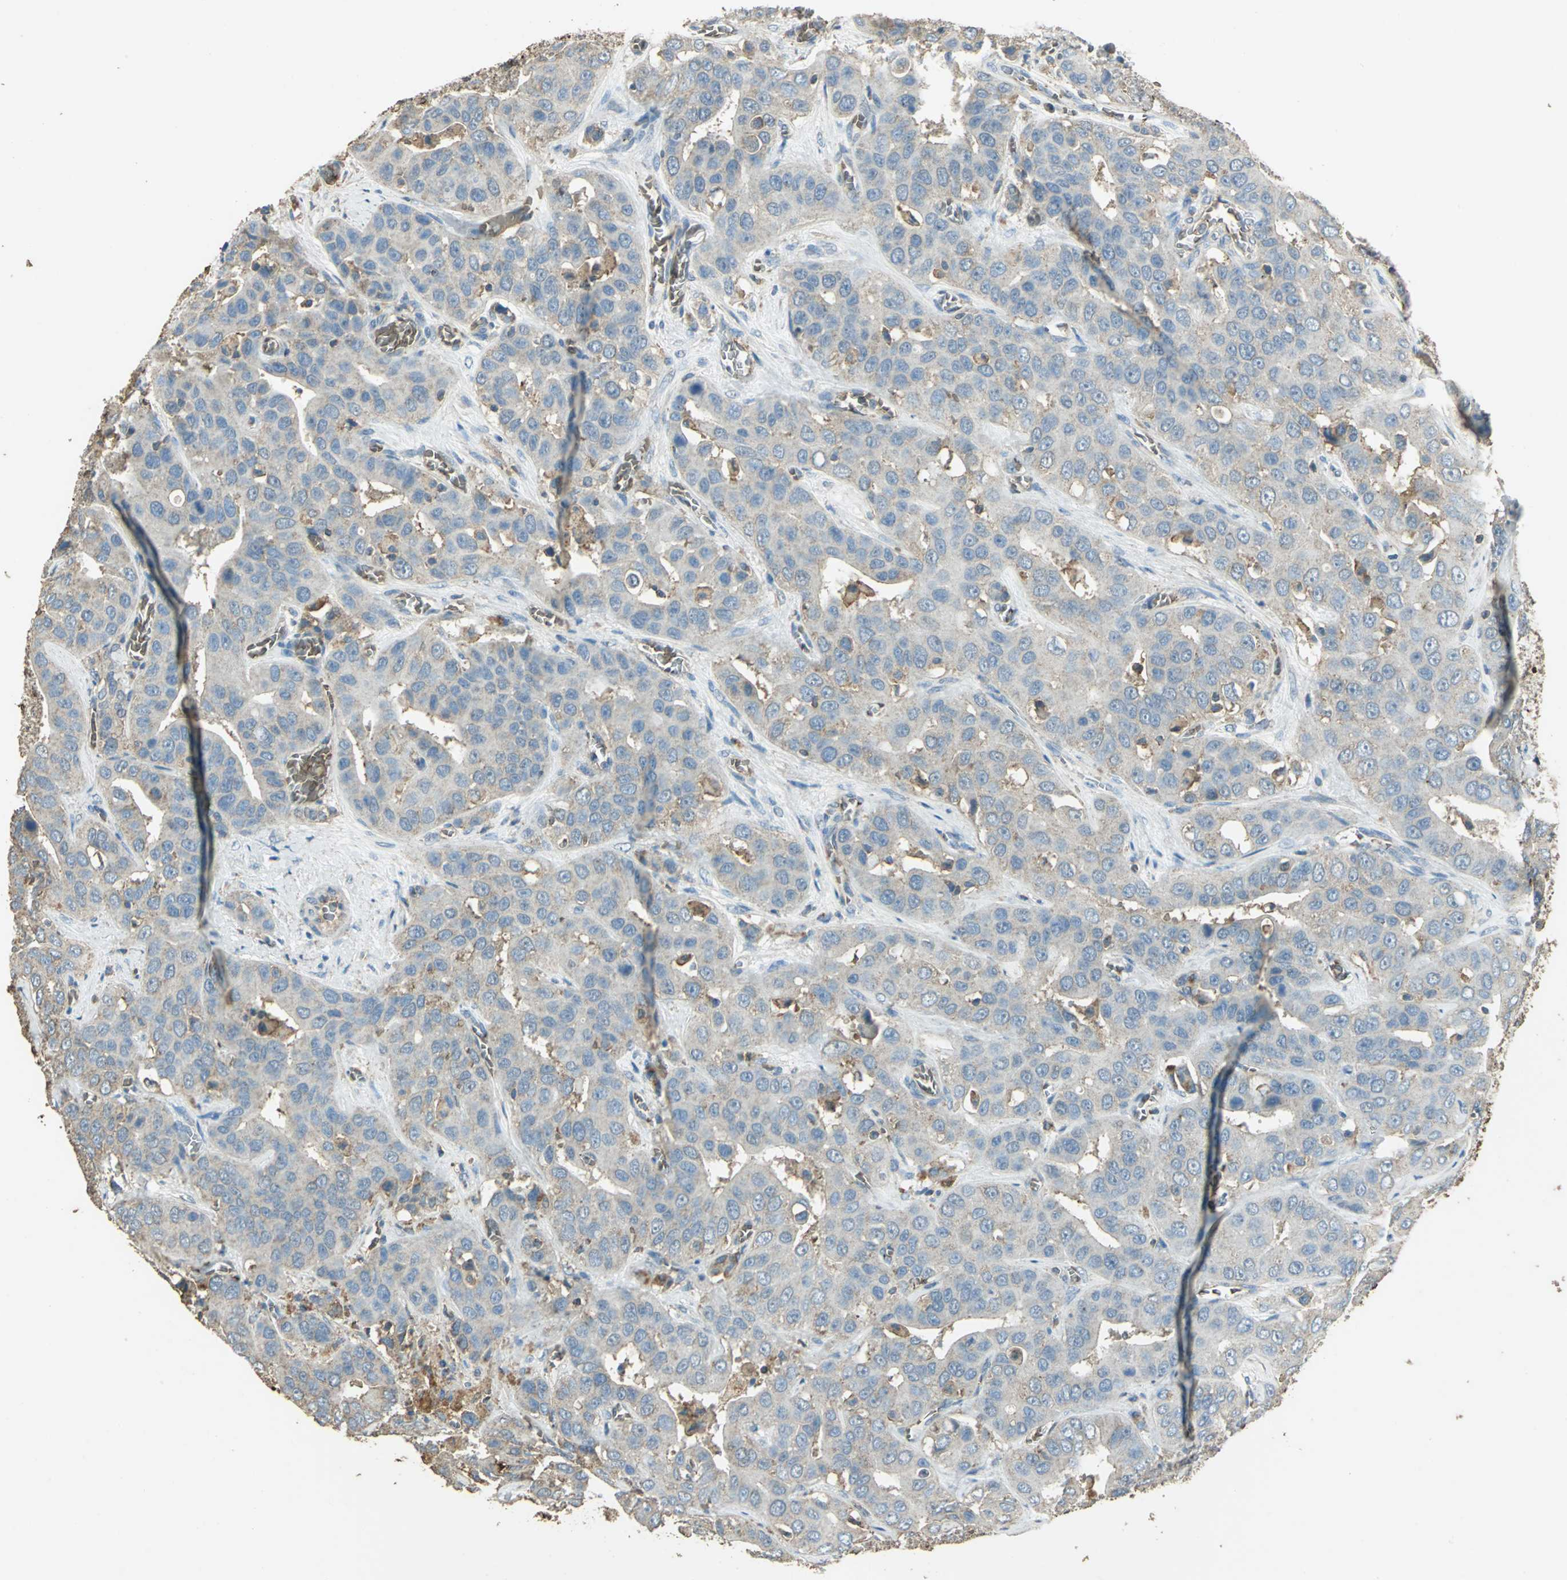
{"staining": {"intensity": "weak", "quantity": "<25%", "location": "cytoplasmic/membranous"}, "tissue": "liver cancer", "cell_type": "Tumor cells", "image_type": "cancer", "snomed": [{"axis": "morphology", "description": "Cholangiocarcinoma"}, {"axis": "topography", "description": "Liver"}], "caption": "Immunohistochemistry (IHC) histopathology image of neoplastic tissue: cholangiocarcinoma (liver) stained with DAB (3,3'-diaminobenzidine) shows no significant protein expression in tumor cells.", "gene": "TRAPPC2", "patient": {"sex": "female", "age": 52}}